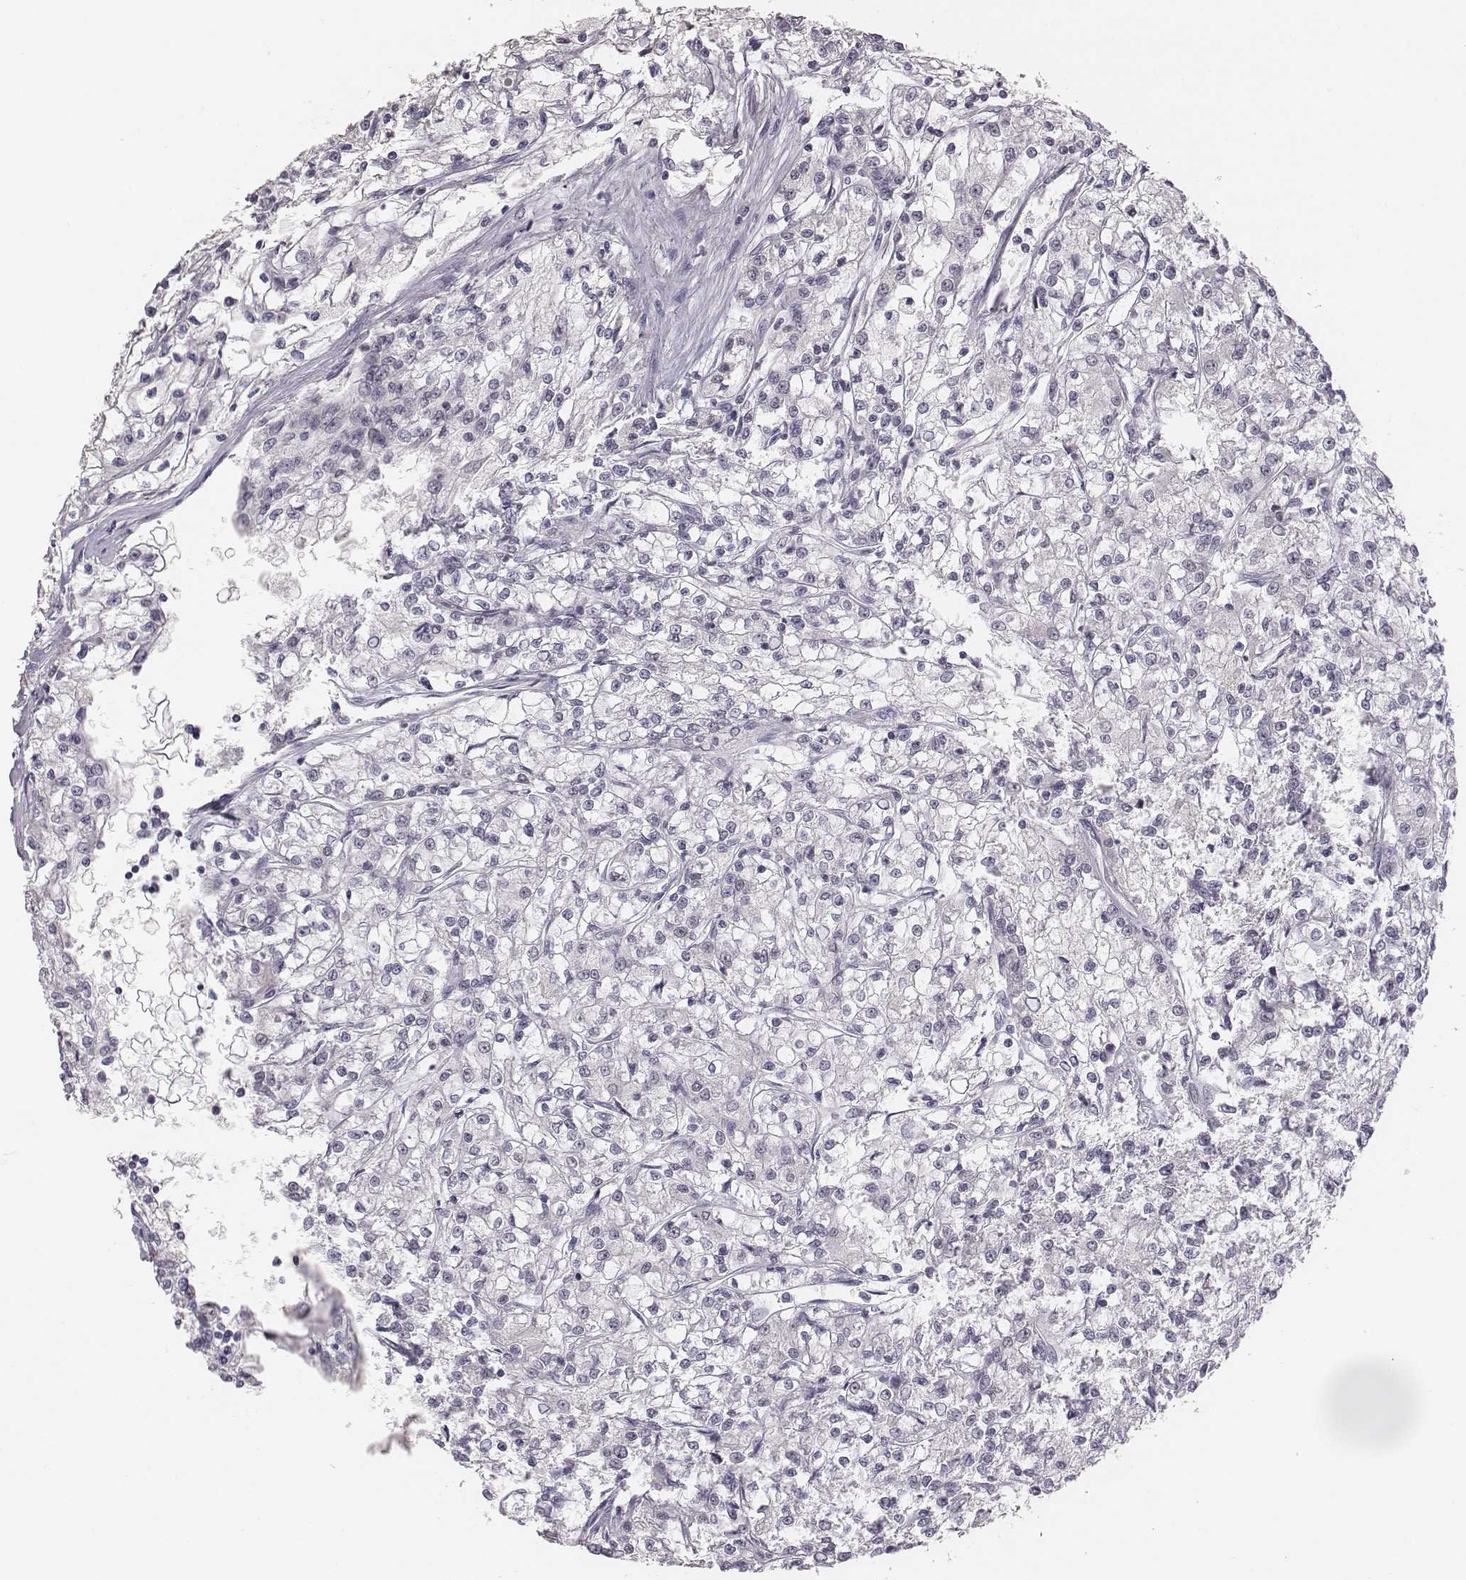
{"staining": {"intensity": "negative", "quantity": "none", "location": "none"}, "tissue": "renal cancer", "cell_type": "Tumor cells", "image_type": "cancer", "snomed": [{"axis": "morphology", "description": "Adenocarcinoma, NOS"}, {"axis": "topography", "description": "Kidney"}], "caption": "Tumor cells are negative for brown protein staining in renal adenocarcinoma.", "gene": "NIFK", "patient": {"sex": "female", "age": 59}}